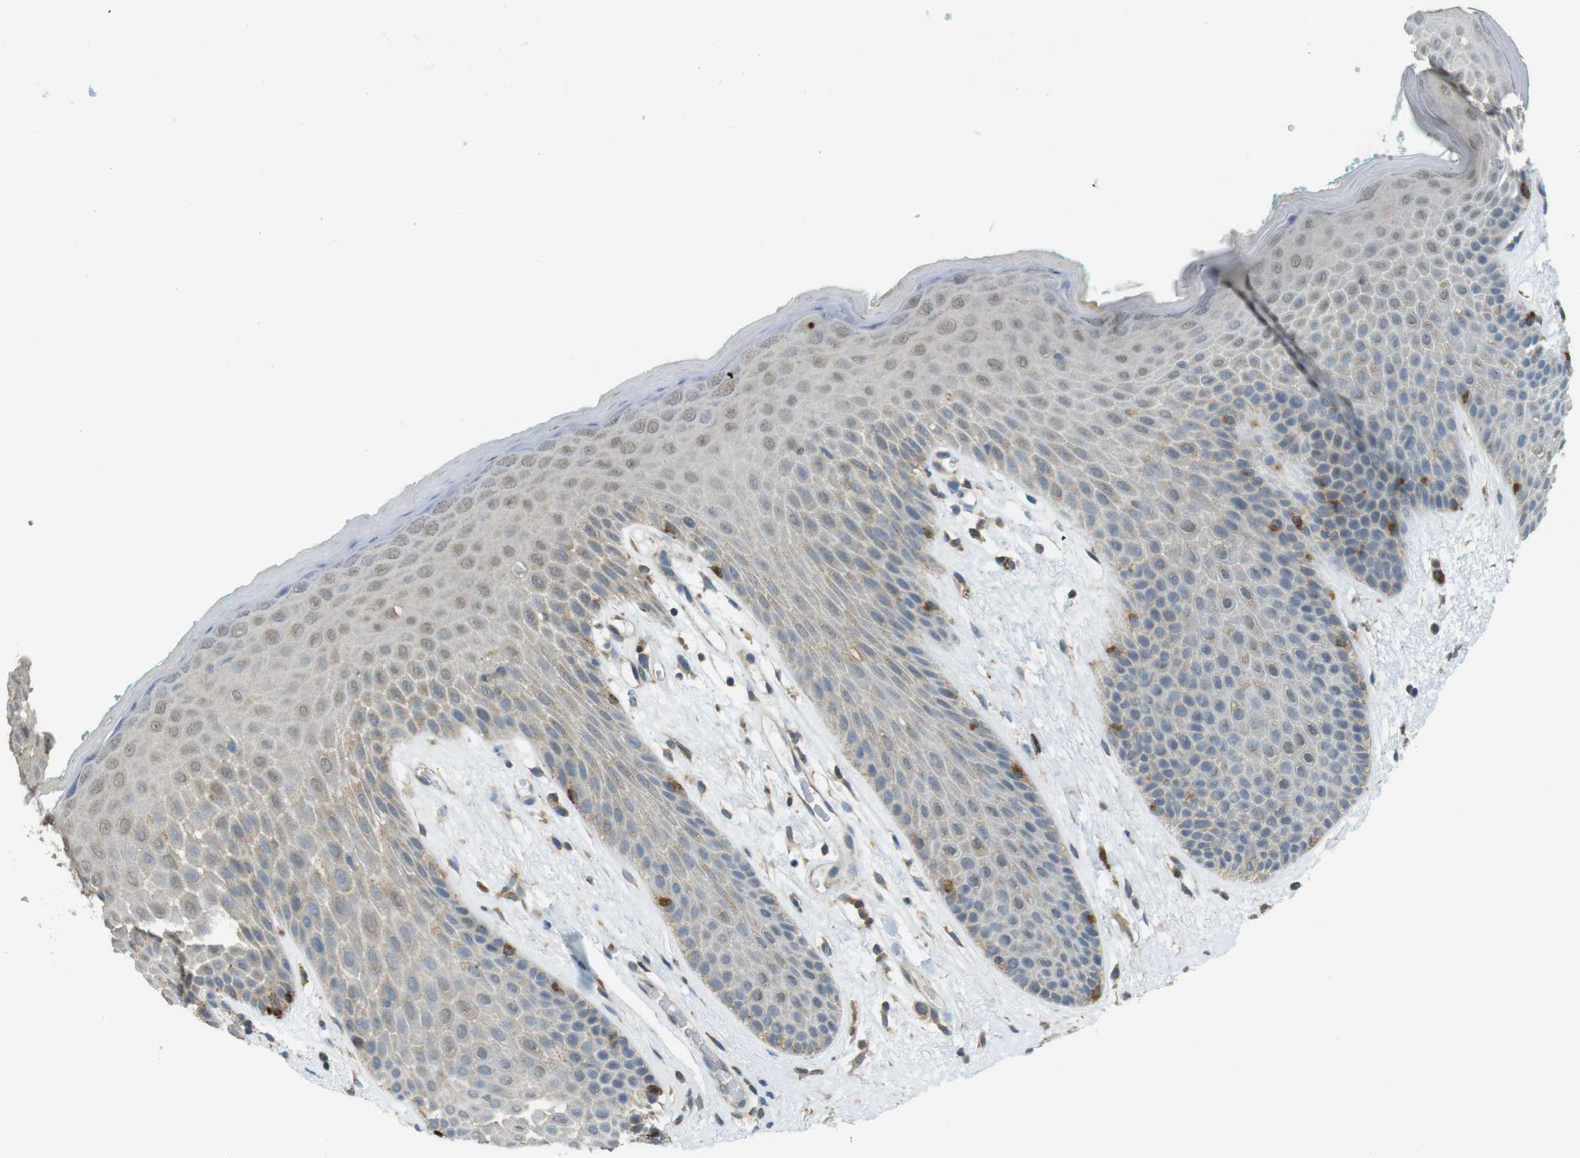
{"staining": {"intensity": "strong", "quantity": "<25%", "location": "cytoplasmic/membranous"}, "tissue": "skin", "cell_type": "Epidermal cells", "image_type": "normal", "snomed": [{"axis": "morphology", "description": "Normal tissue, NOS"}, {"axis": "topography", "description": "Anal"}], "caption": "Human skin stained with a brown dye exhibits strong cytoplasmic/membranous positive positivity in approximately <25% of epidermal cells.", "gene": "BRI3BP", "patient": {"sex": "male", "age": 74}}